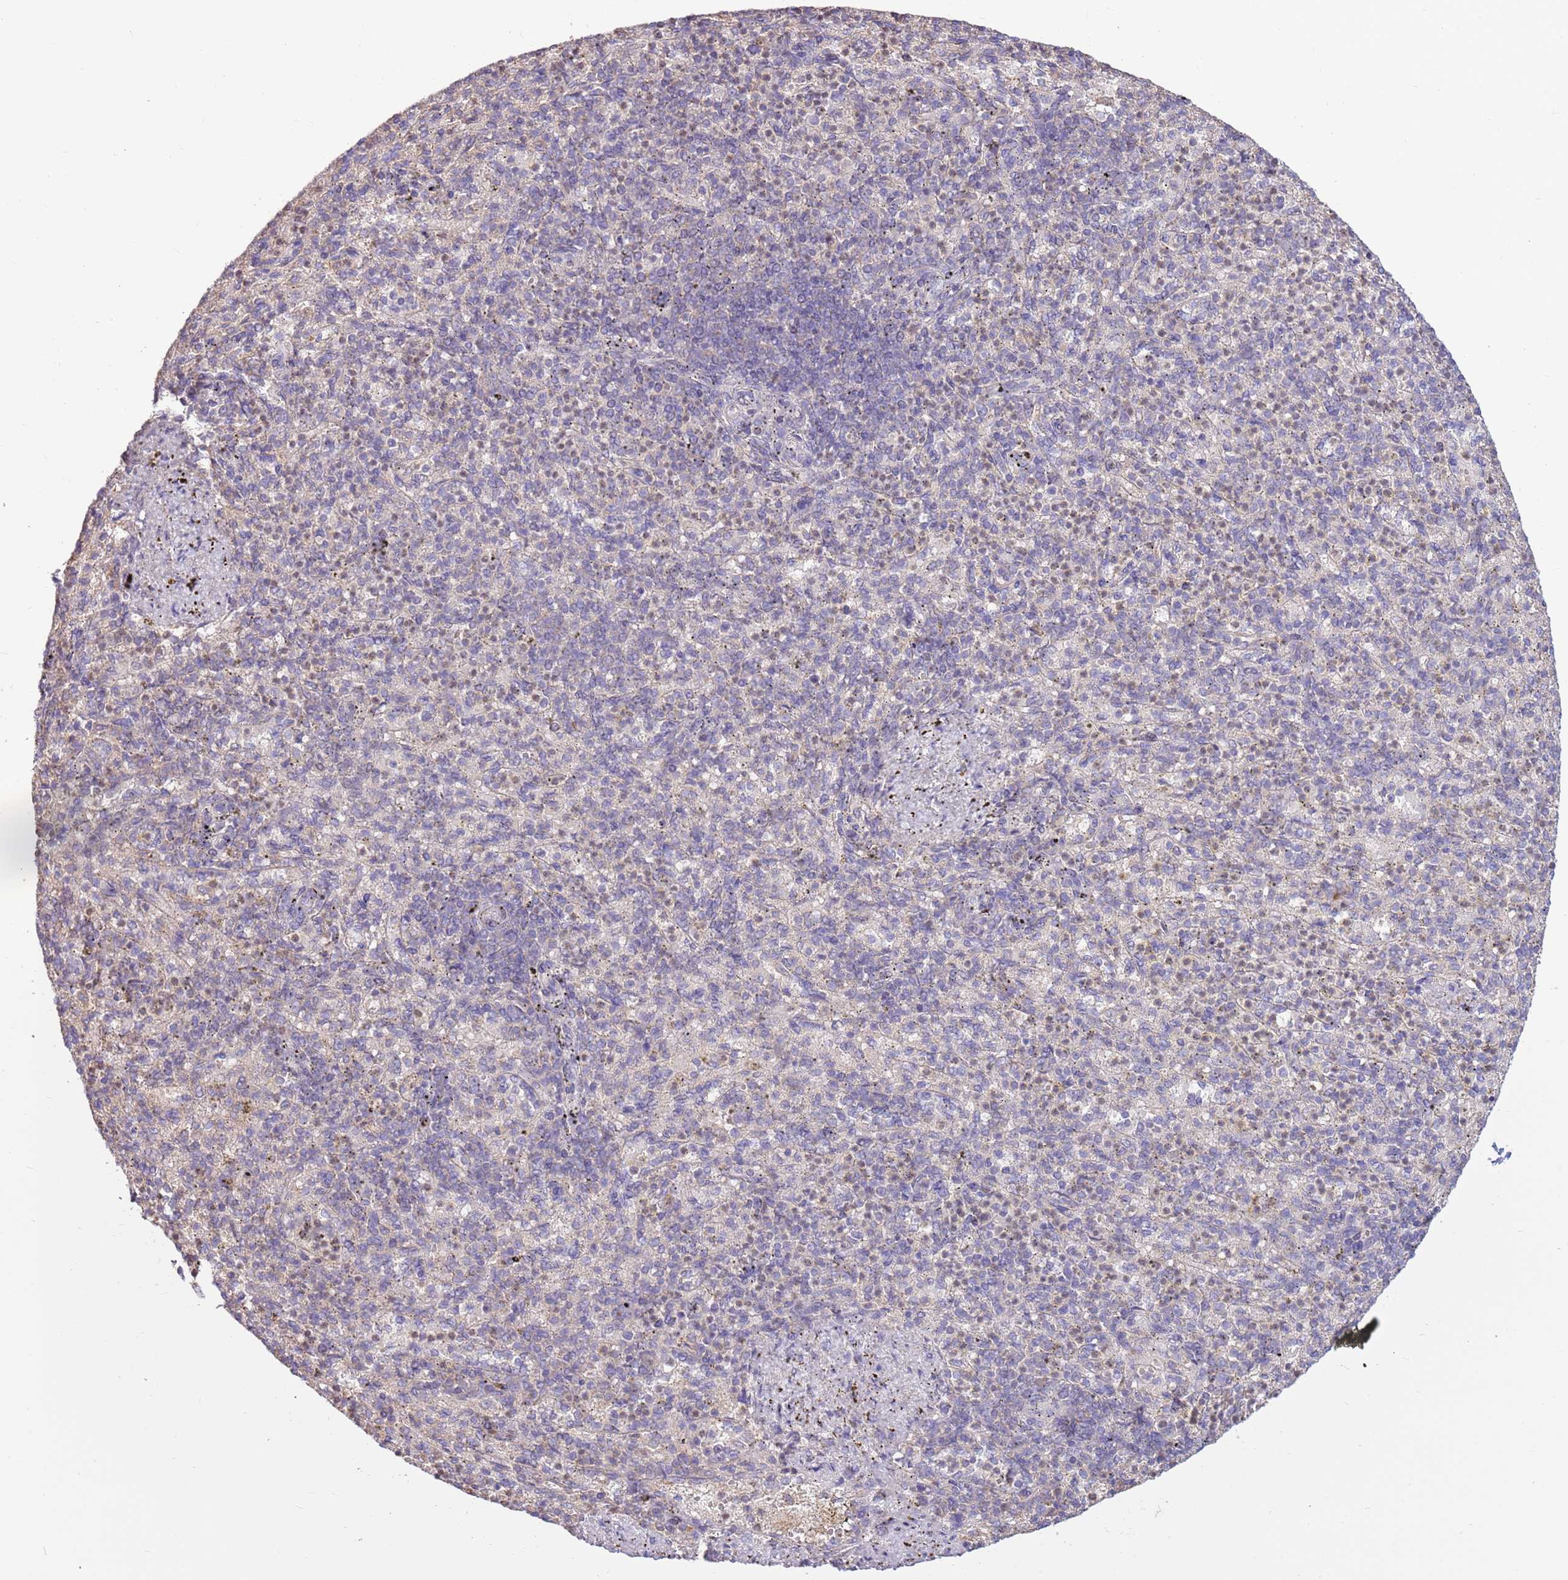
{"staining": {"intensity": "negative", "quantity": "none", "location": "none"}, "tissue": "spleen", "cell_type": "Cells in red pulp", "image_type": "normal", "snomed": [{"axis": "morphology", "description": "Normal tissue, NOS"}, {"axis": "topography", "description": "Spleen"}], "caption": "The histopathology image demonstrates no staining of cells in red pulp in normal spleen.", "gene": "EVA1B", "patient": {"sex": "female", "age": 74}}